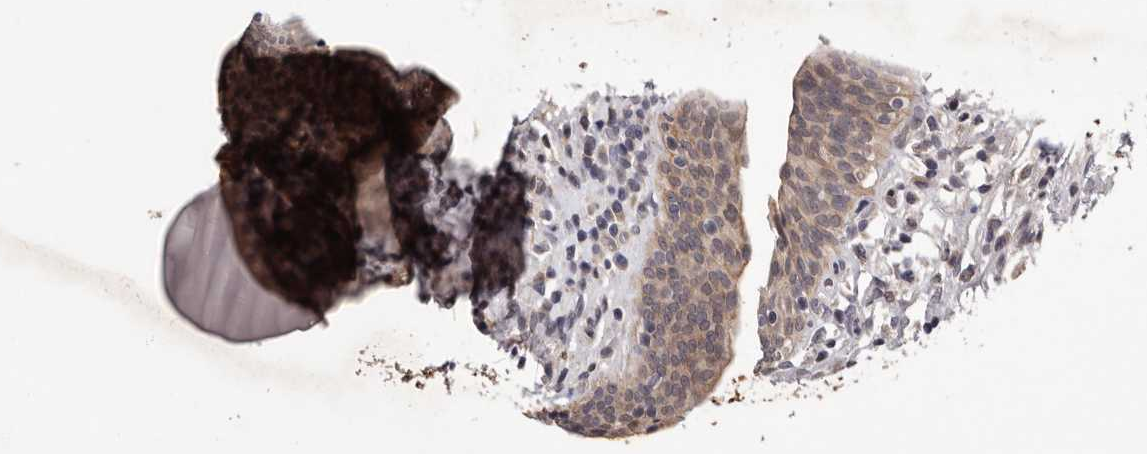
{"staining": {"intensity": "weak", "quantity": "25%-75%", "location": "cytoplasmic/membranous,nuclear"}, "tissue": "urinary bladder", "cell_type": "Urothelial cells", "image_type": "normal", "snomed": [{"axis": "morphology", "description": "Normal tissue, NOS"}, {"axis": "topography", "description": "Urinary bladder"}], "caption": "Weak cytoplasmic/membranous,nuclear protein staining is seen in approximately 25%-75% of urothelial cells in urinary bladder.", "gene": "CELF3", "patient": {"sex": "male", "age": 83}}